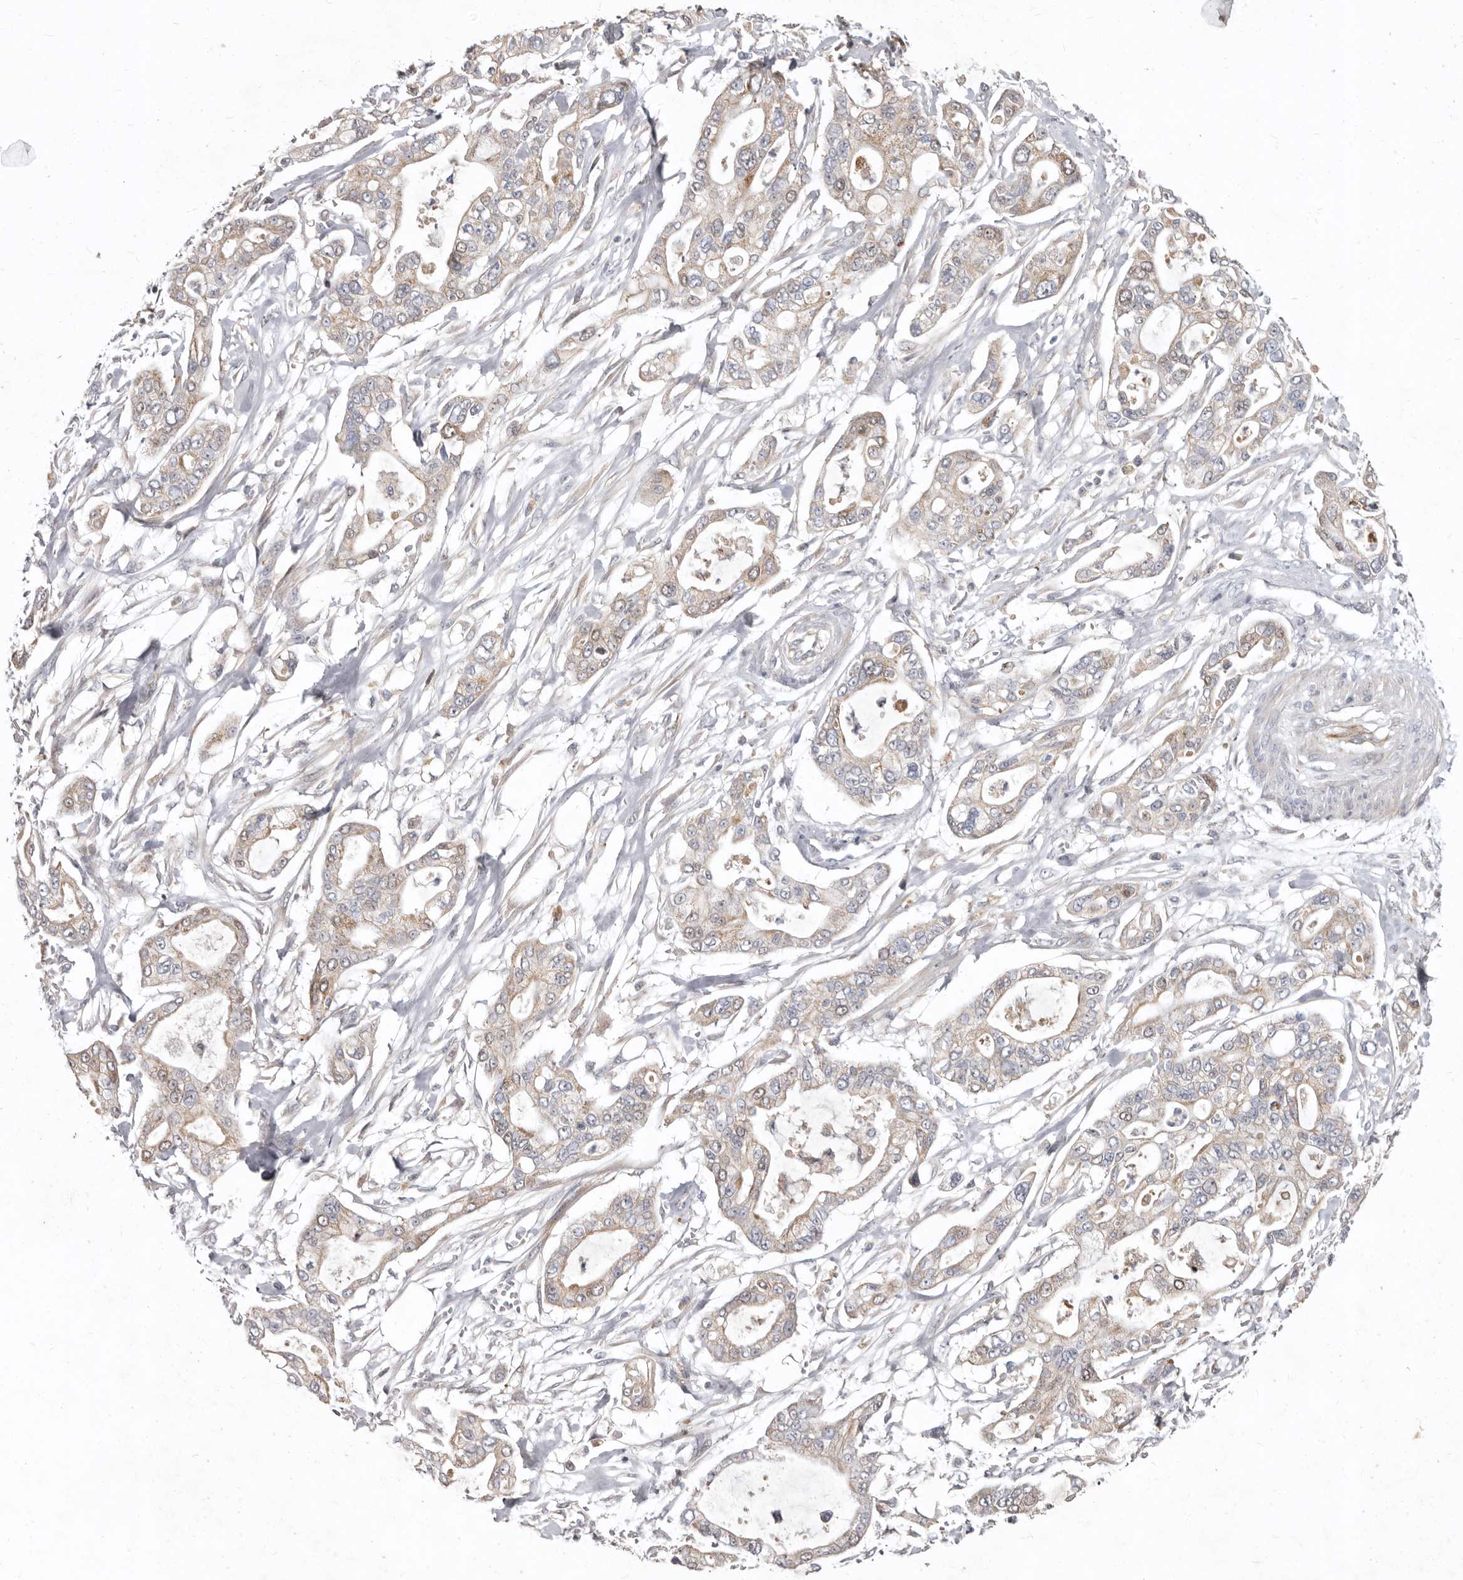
{"staining": {"intensity": "moderate", "quantity": "25%-75%", "location": "cytoplasmic/membranous"}, "tissue": "pancreatic cancer", "cell_type": "Tumor cells", "image_type": "cancer", "snomed": [{"axis": "morphology", "description": "Adenocarcinoma, NOS"}, {"axis": "topography", "description": "Pancreas"}], "caption": "Pancreatic cancer stained with immunohistochemistry (IHC) exhibits moderate cytoplasmic/membranous positivity in approximately 25%-75% of tumor cells.", "gene": "SMC4", "patient": {"sex": "male", "age": 68}}